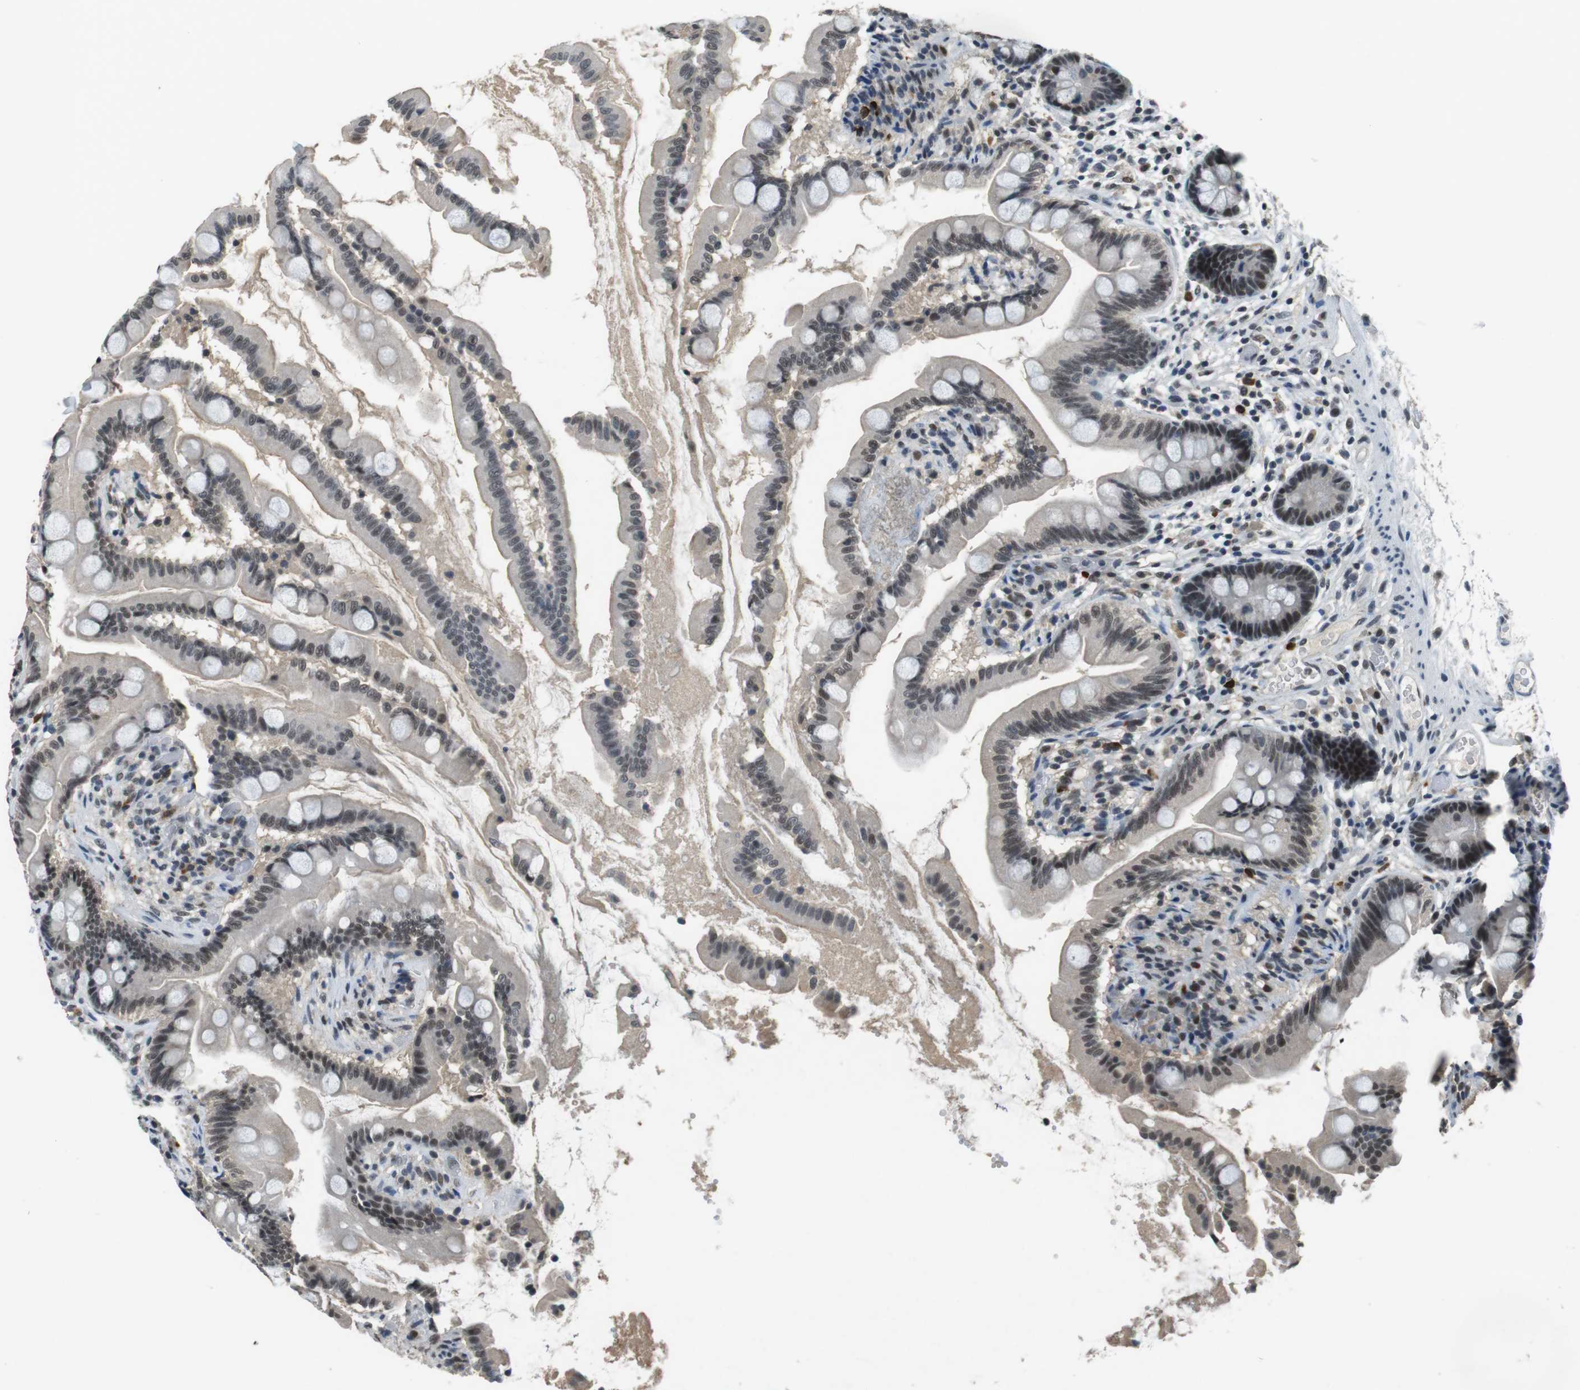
{"staining": {"intensity": "weak", "quantity": "25%-75%", "location": "nuclear"}, "tissue": "small intestine", "cell_type": "Glandular cells", "image_type": "normal", "snomed": [{"axis": "morphology", "description": "Normal tissue, NOS"}, {"axis": "topography", "description": "Small intestine"}], "caption": "Immunohistochemical staining of benign small intestine demonstrates weak nuclear protein staining in about 25%-75% of glandular cells.", "gene": "USP7", "patient": {"sex": "female", "age": 56}}